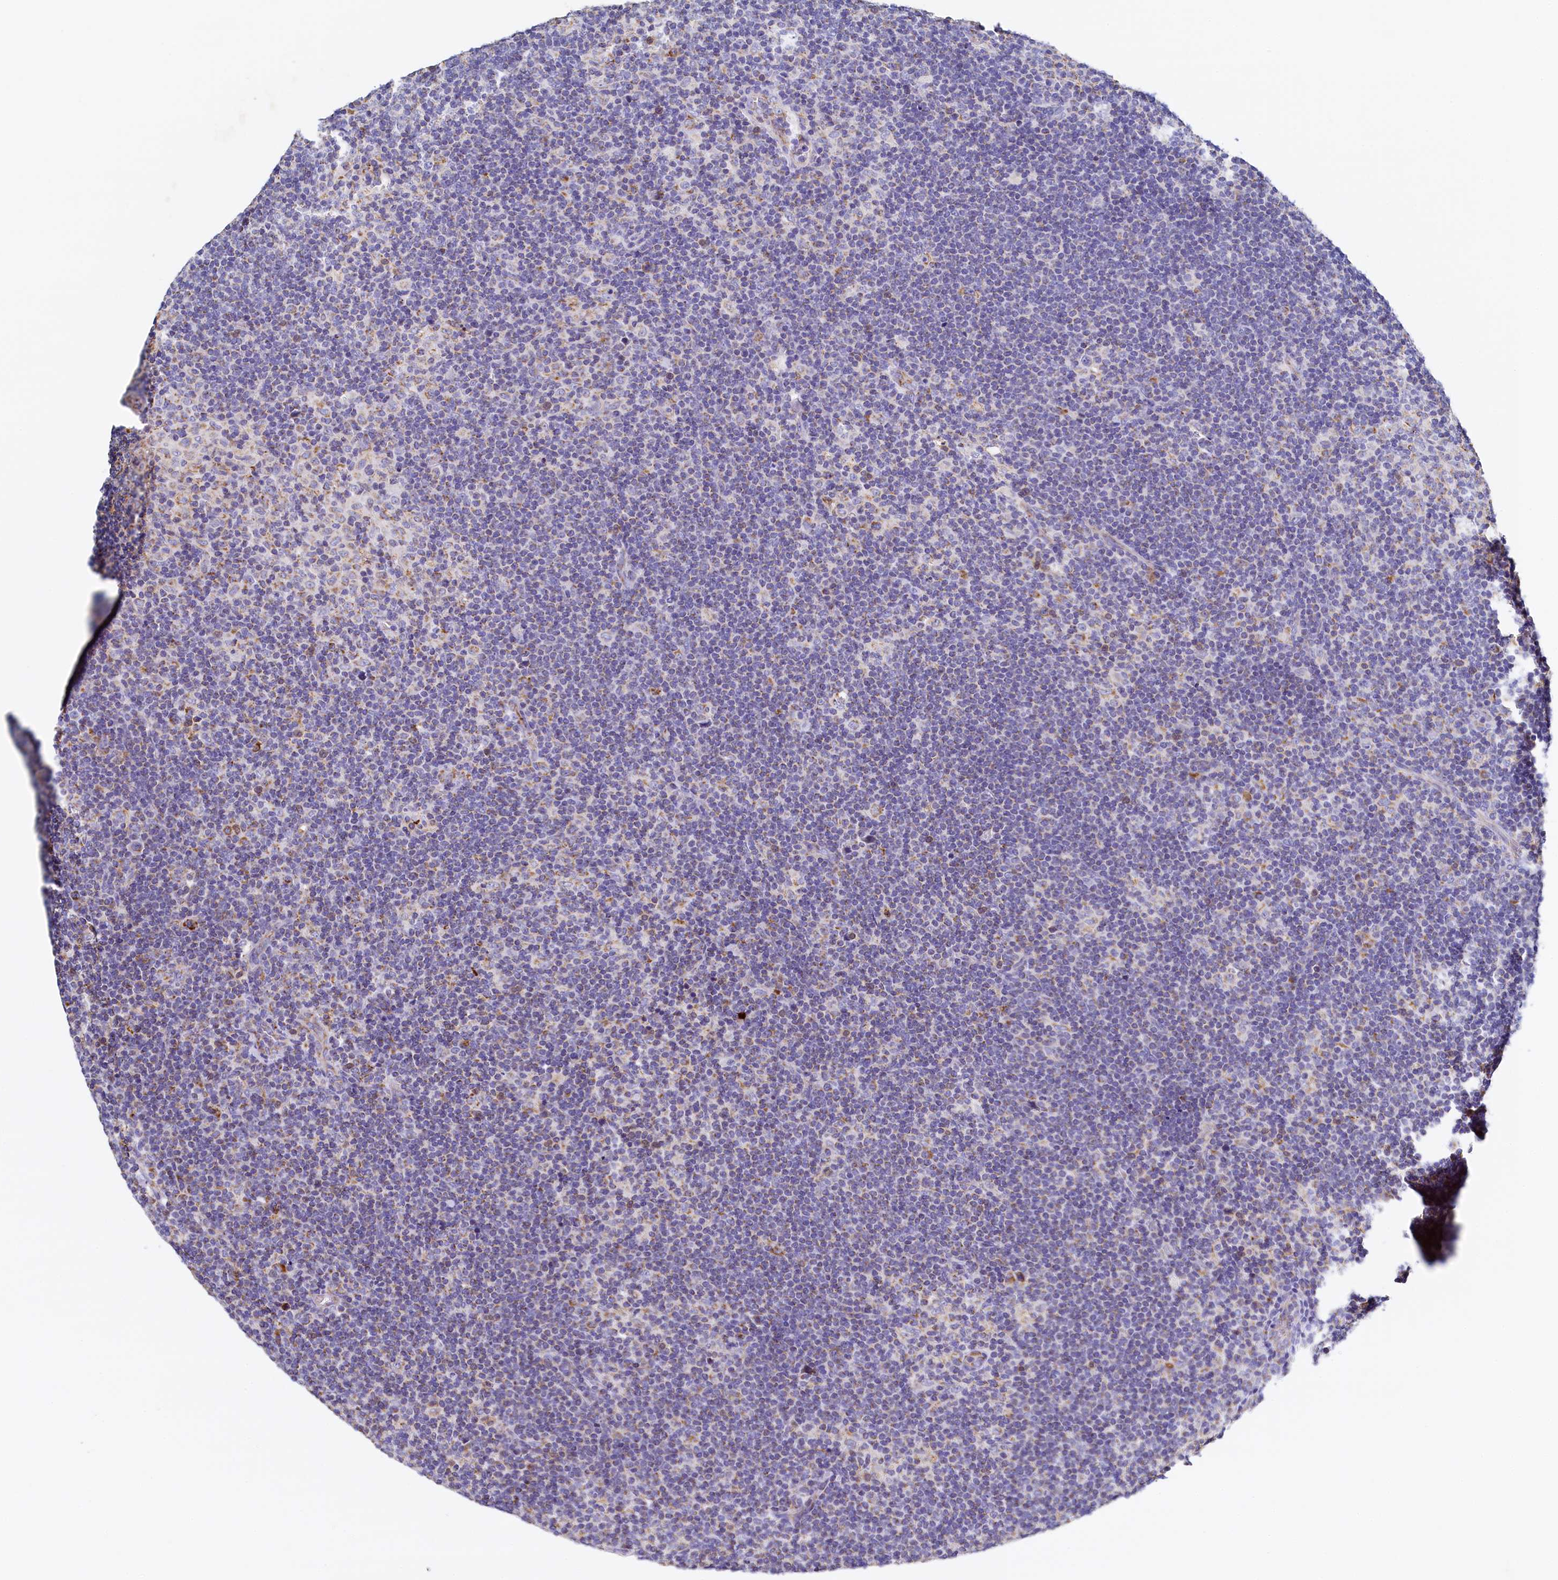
{"staining": {"intensity": "weak", "quantity": "25%-75%", "location": "cytoplasmic/membranous"}, "tissue": "lymphoma", "cell_type": "Tumor cells", "image_type": "cancer", "snomed": [{"axis": "morphology", "description": "Hodgkin's disease, NOS"}, {"axis": "topography", "description": "Lymph node"}], "caption": "Approximately 25%-75% of tumor cells in human Hodgkin's disease display weak cytoplasmic/membranous protein expression as visualized by brown immunohistochemical staining.", "gene": "POC1A", "patient": {"sex": "female", "age": 57}}